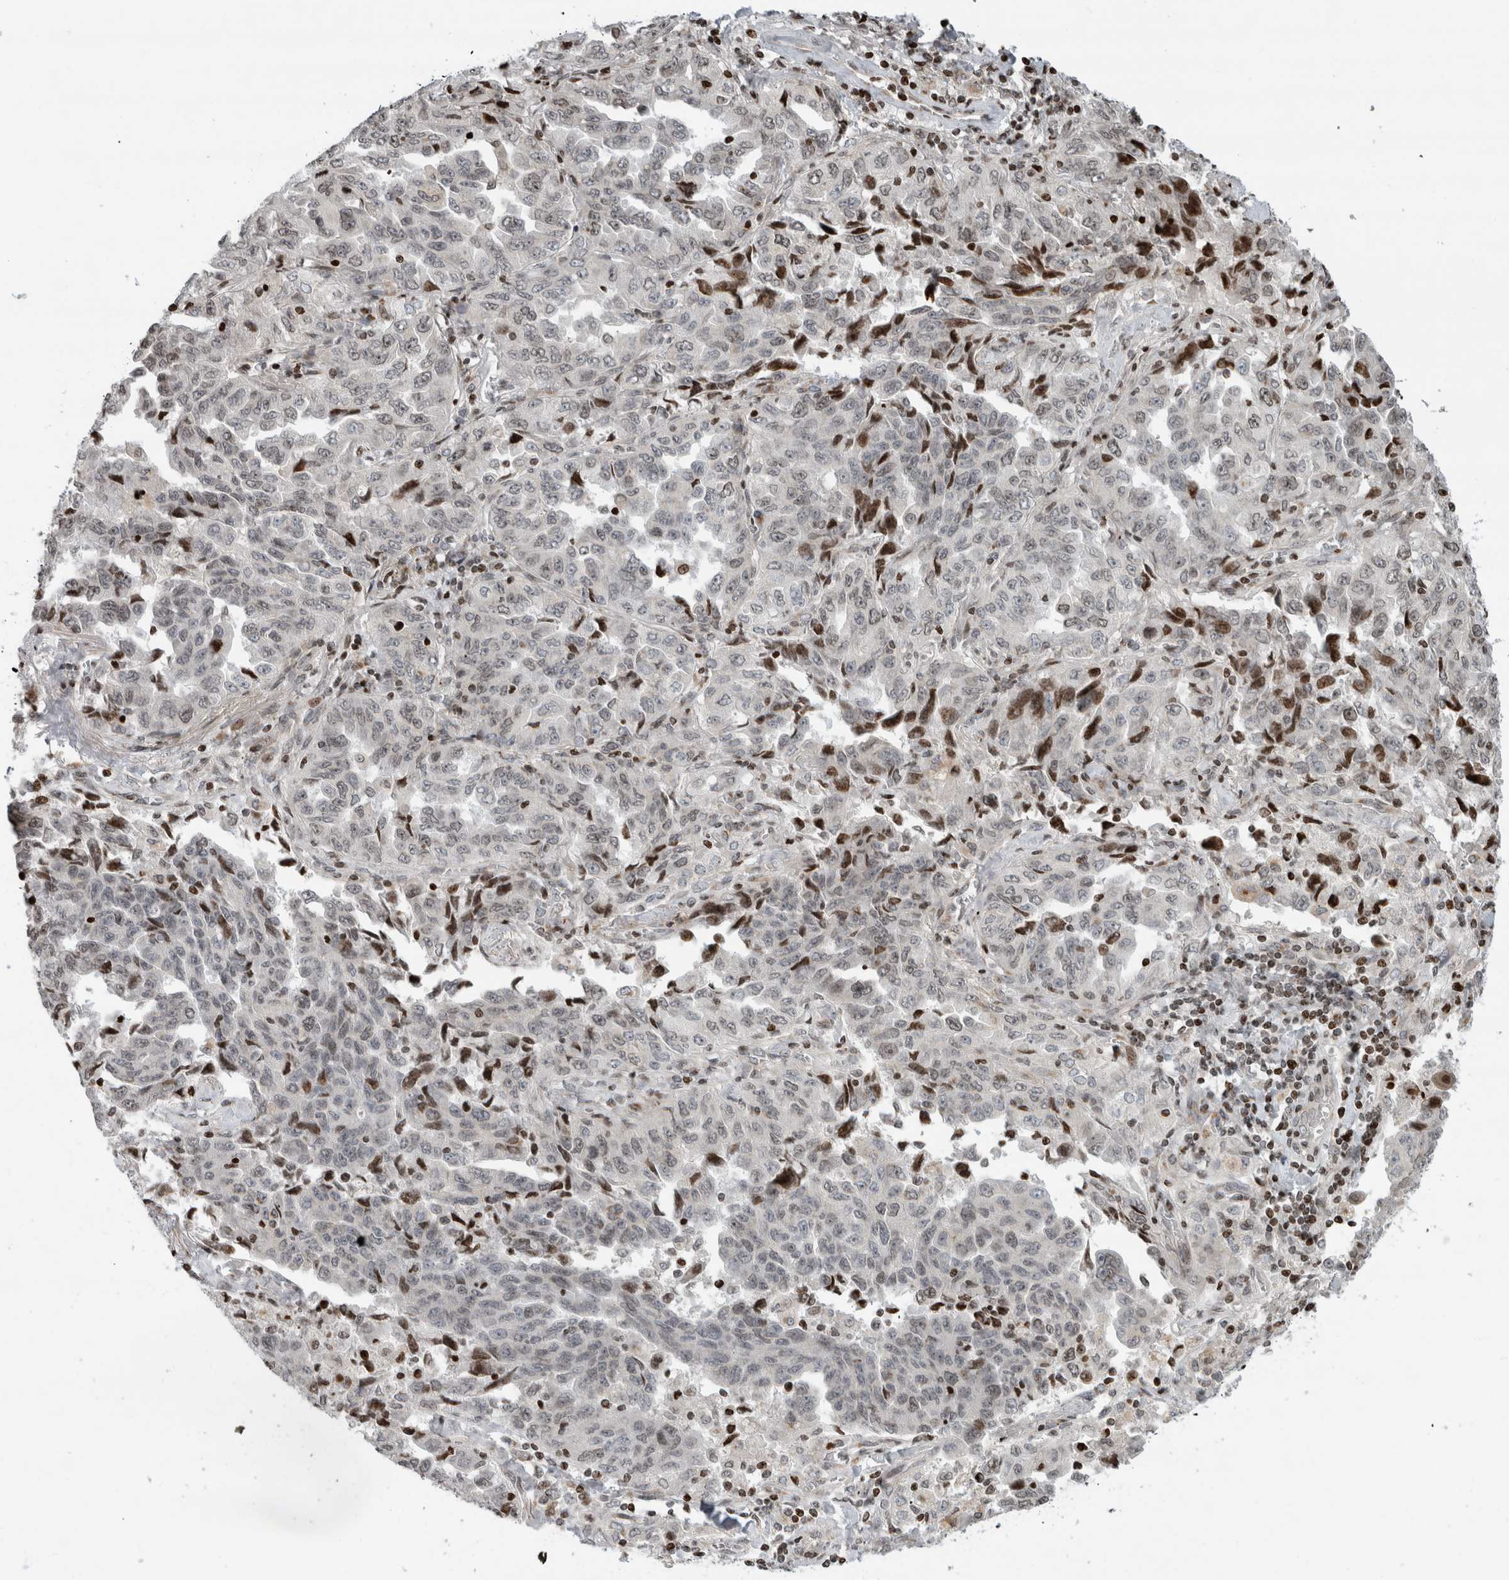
{"staining": {"intensity": "weak", "quantity": "<25%", "location": "nuclear"}, "tissue": "lung cancer", "cell_type": "Tumor cells", "image_type": "cancer", "snomed": [{"axis": "morphology", "description": "Adenocarcinoma, NOS"}, {"axis": "topography", "description": "Lung"}], "caption": "An IHC image of lung cancer is shown. There is no staining in tumor cells of lung cancer. Nuclei are stained in blue.", "gene": "GINS4", "patient": {"sex": "female", "age": 51}}